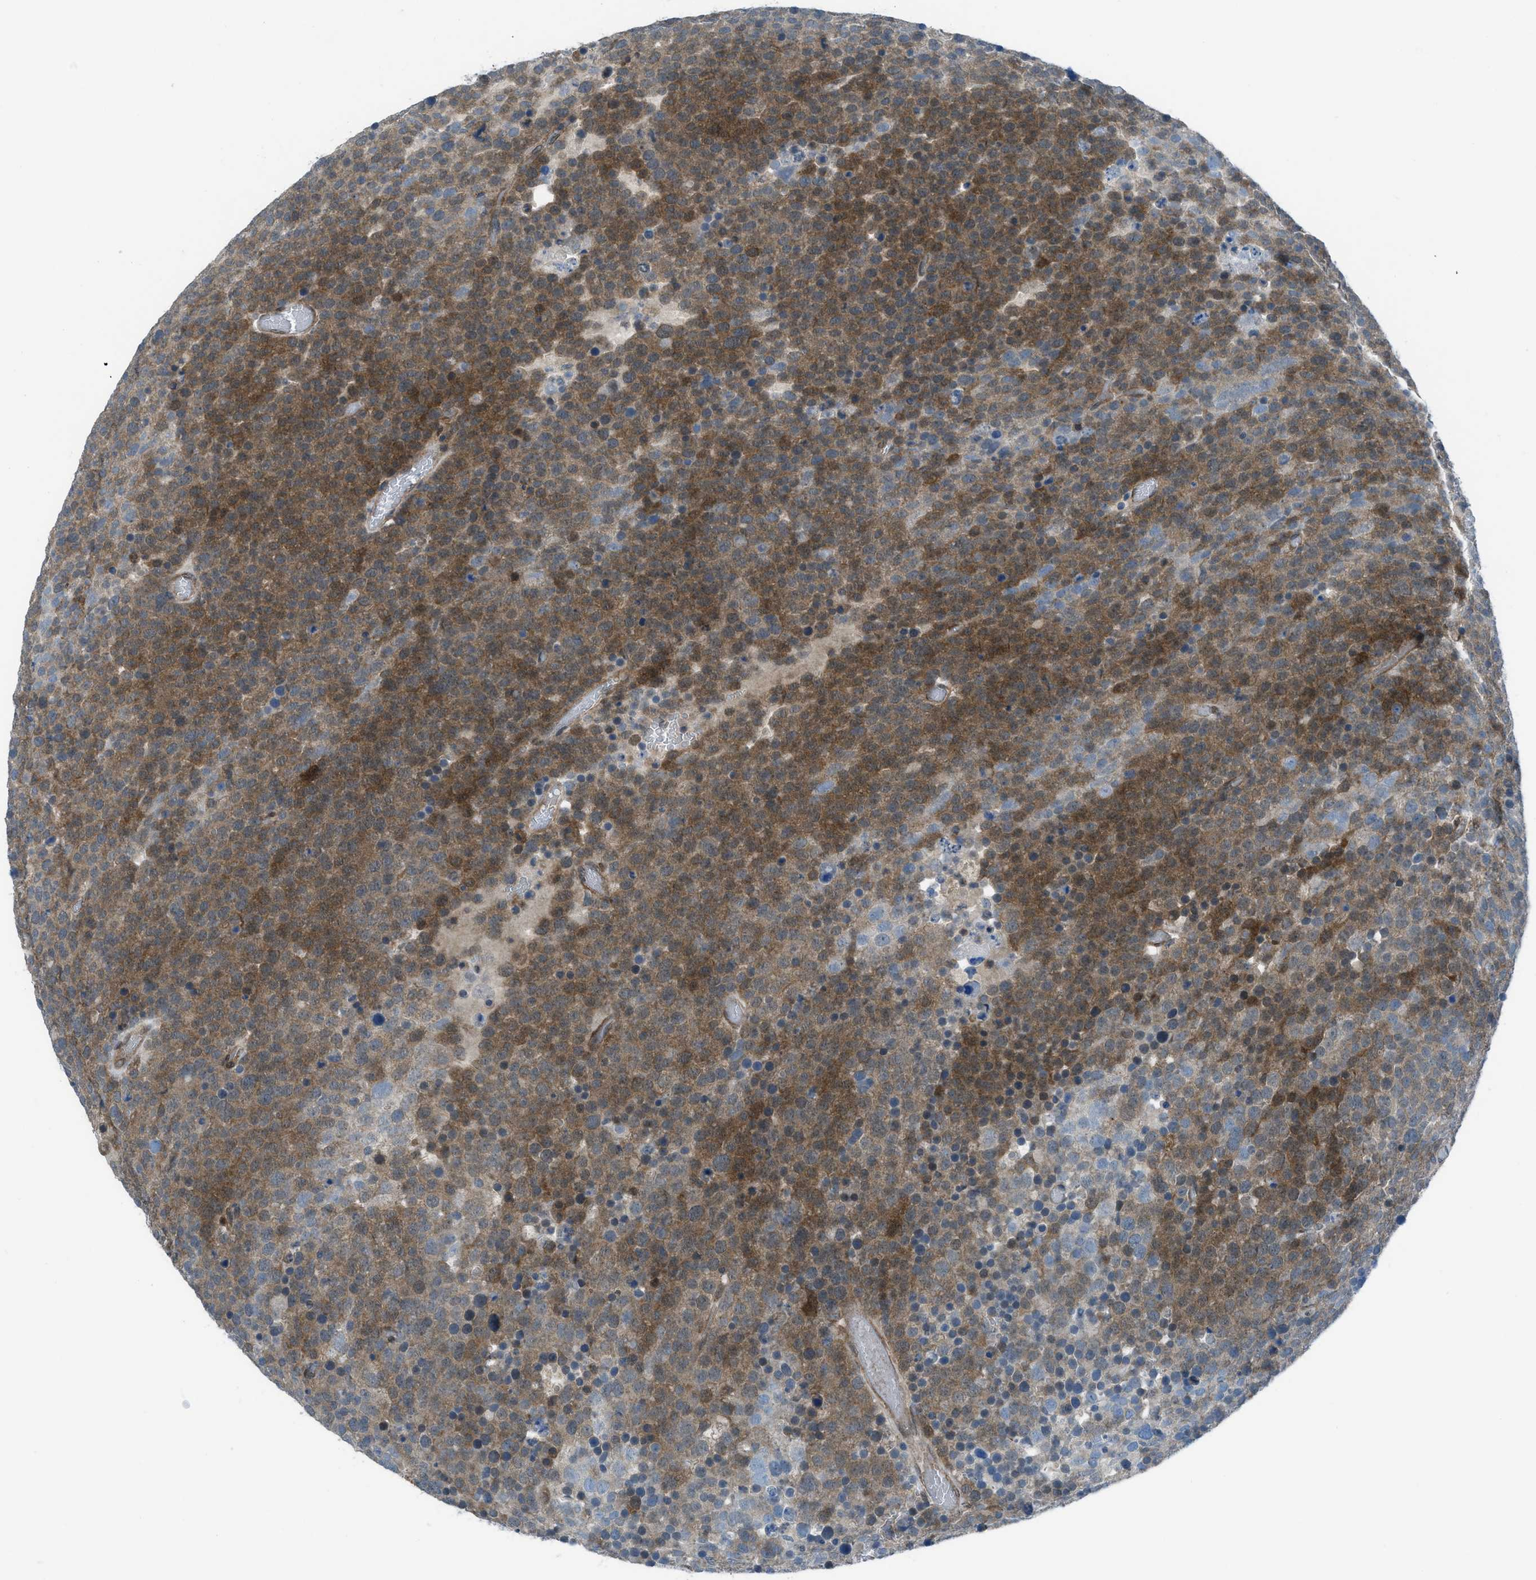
{"staining": {"intensity": "moderate", "quantity": ">75%", "location": "cytoplasmic/membranous"}, "tissue": "testis cancer", "cell_type": "Tumor cells", "image_type": "cancer", "snomed": [{"axis": "morphology", "description": "Seminoma, NOS"}, {"axis": "topography", "description": "Testis"}], "caption": "Testis seminoma tissue exhibits moderate cytoplasmic/membranous staining in approximately >75% of tumor cells", "gene": "PRKN", "patient": {"sex": "male", "age": 71}}